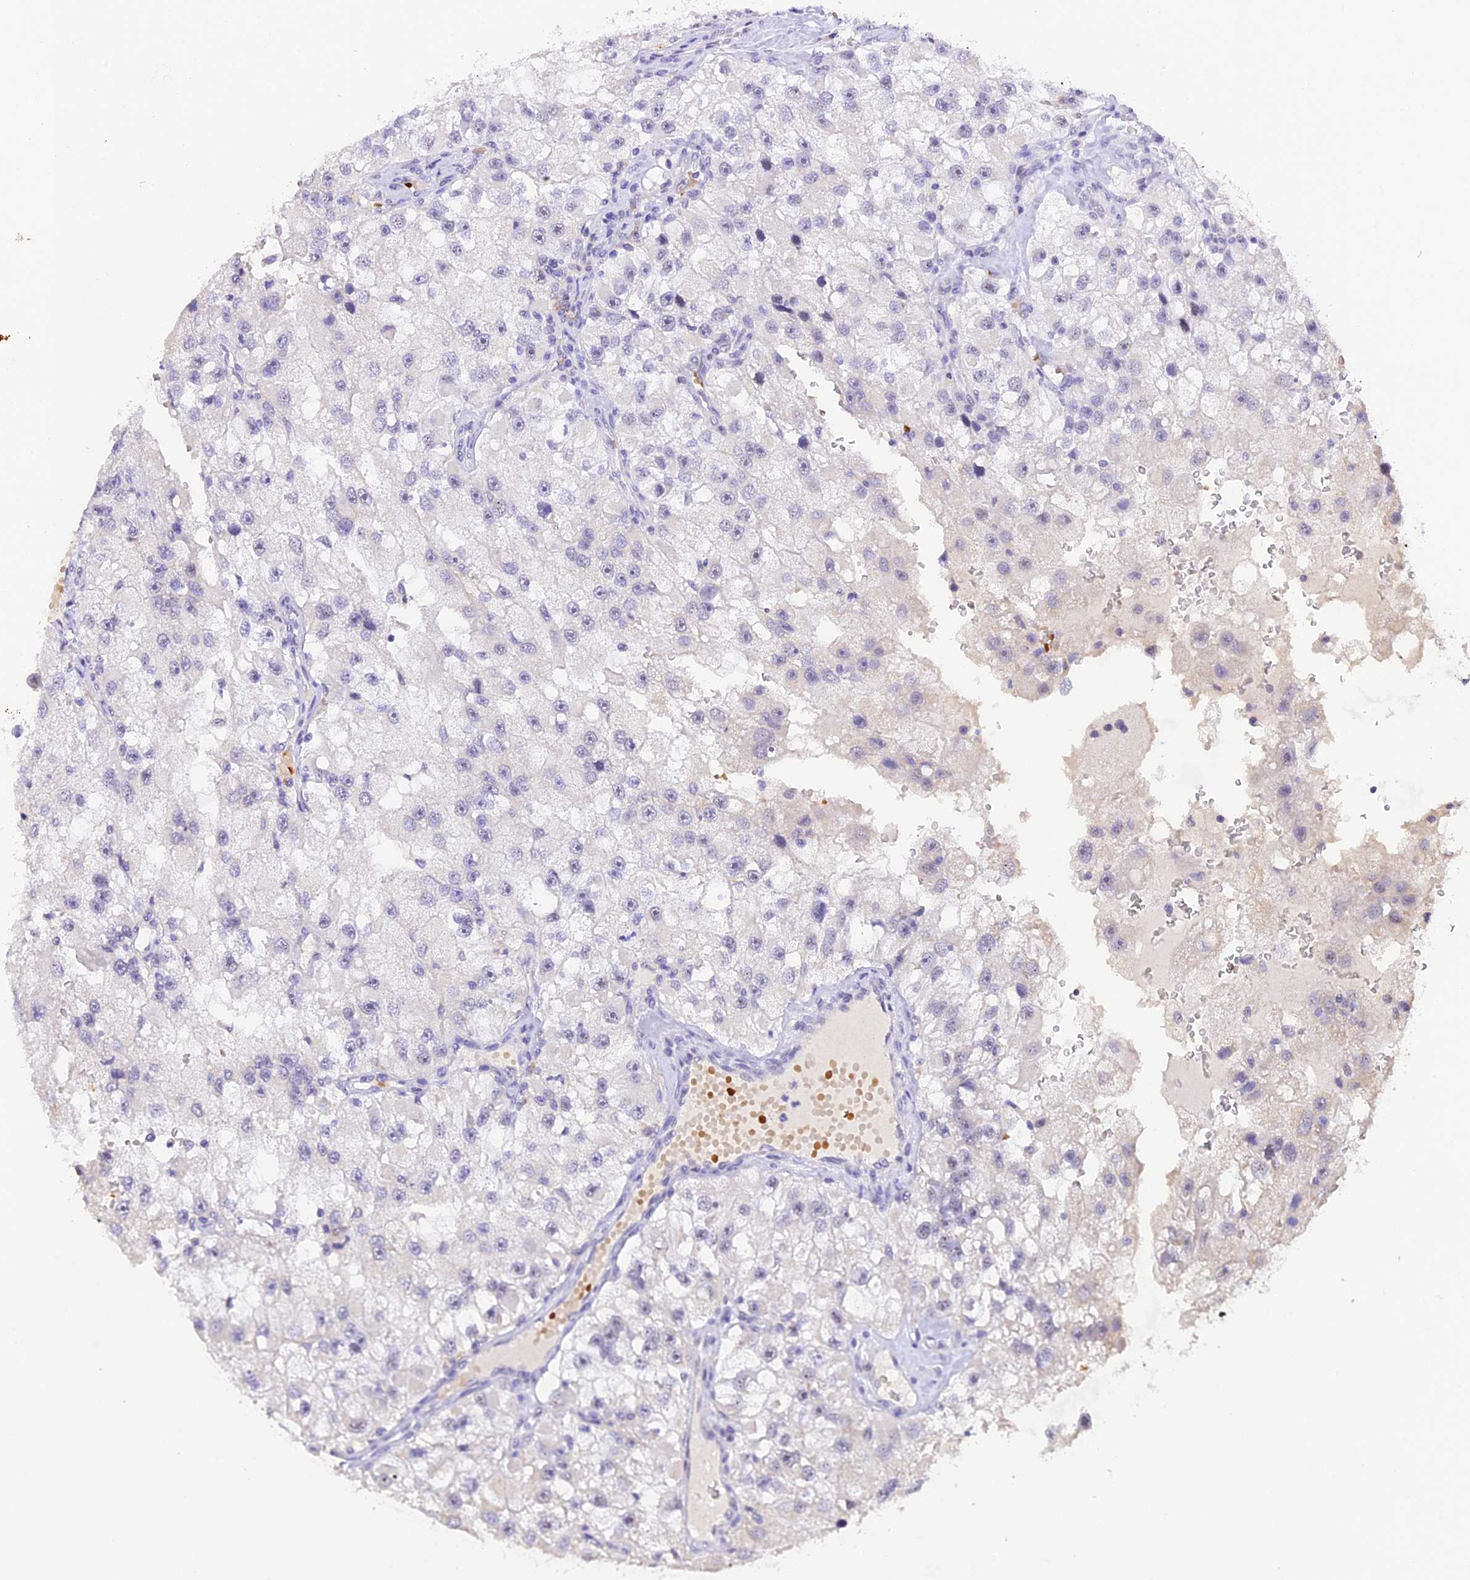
{"staining": {"intensity": "negative", "quantity": "none", "location": "none"}, "tissue": "renal cancer", "cell_type": "Tumor cells", "image_type": "cancer", "snomed": [{"axis": "morphology", "description": "Adenocarcinoma, NOS"}, {"axis": "topography", "description": "Kidney"}], "caption": "IHC histopathology image of renal cancer (adenocarcinoma) stained for a protein (brown), which shows no staining in tumor cells.", "gene": "AHSP", "patient": {"sex": "male", "age": 63}}